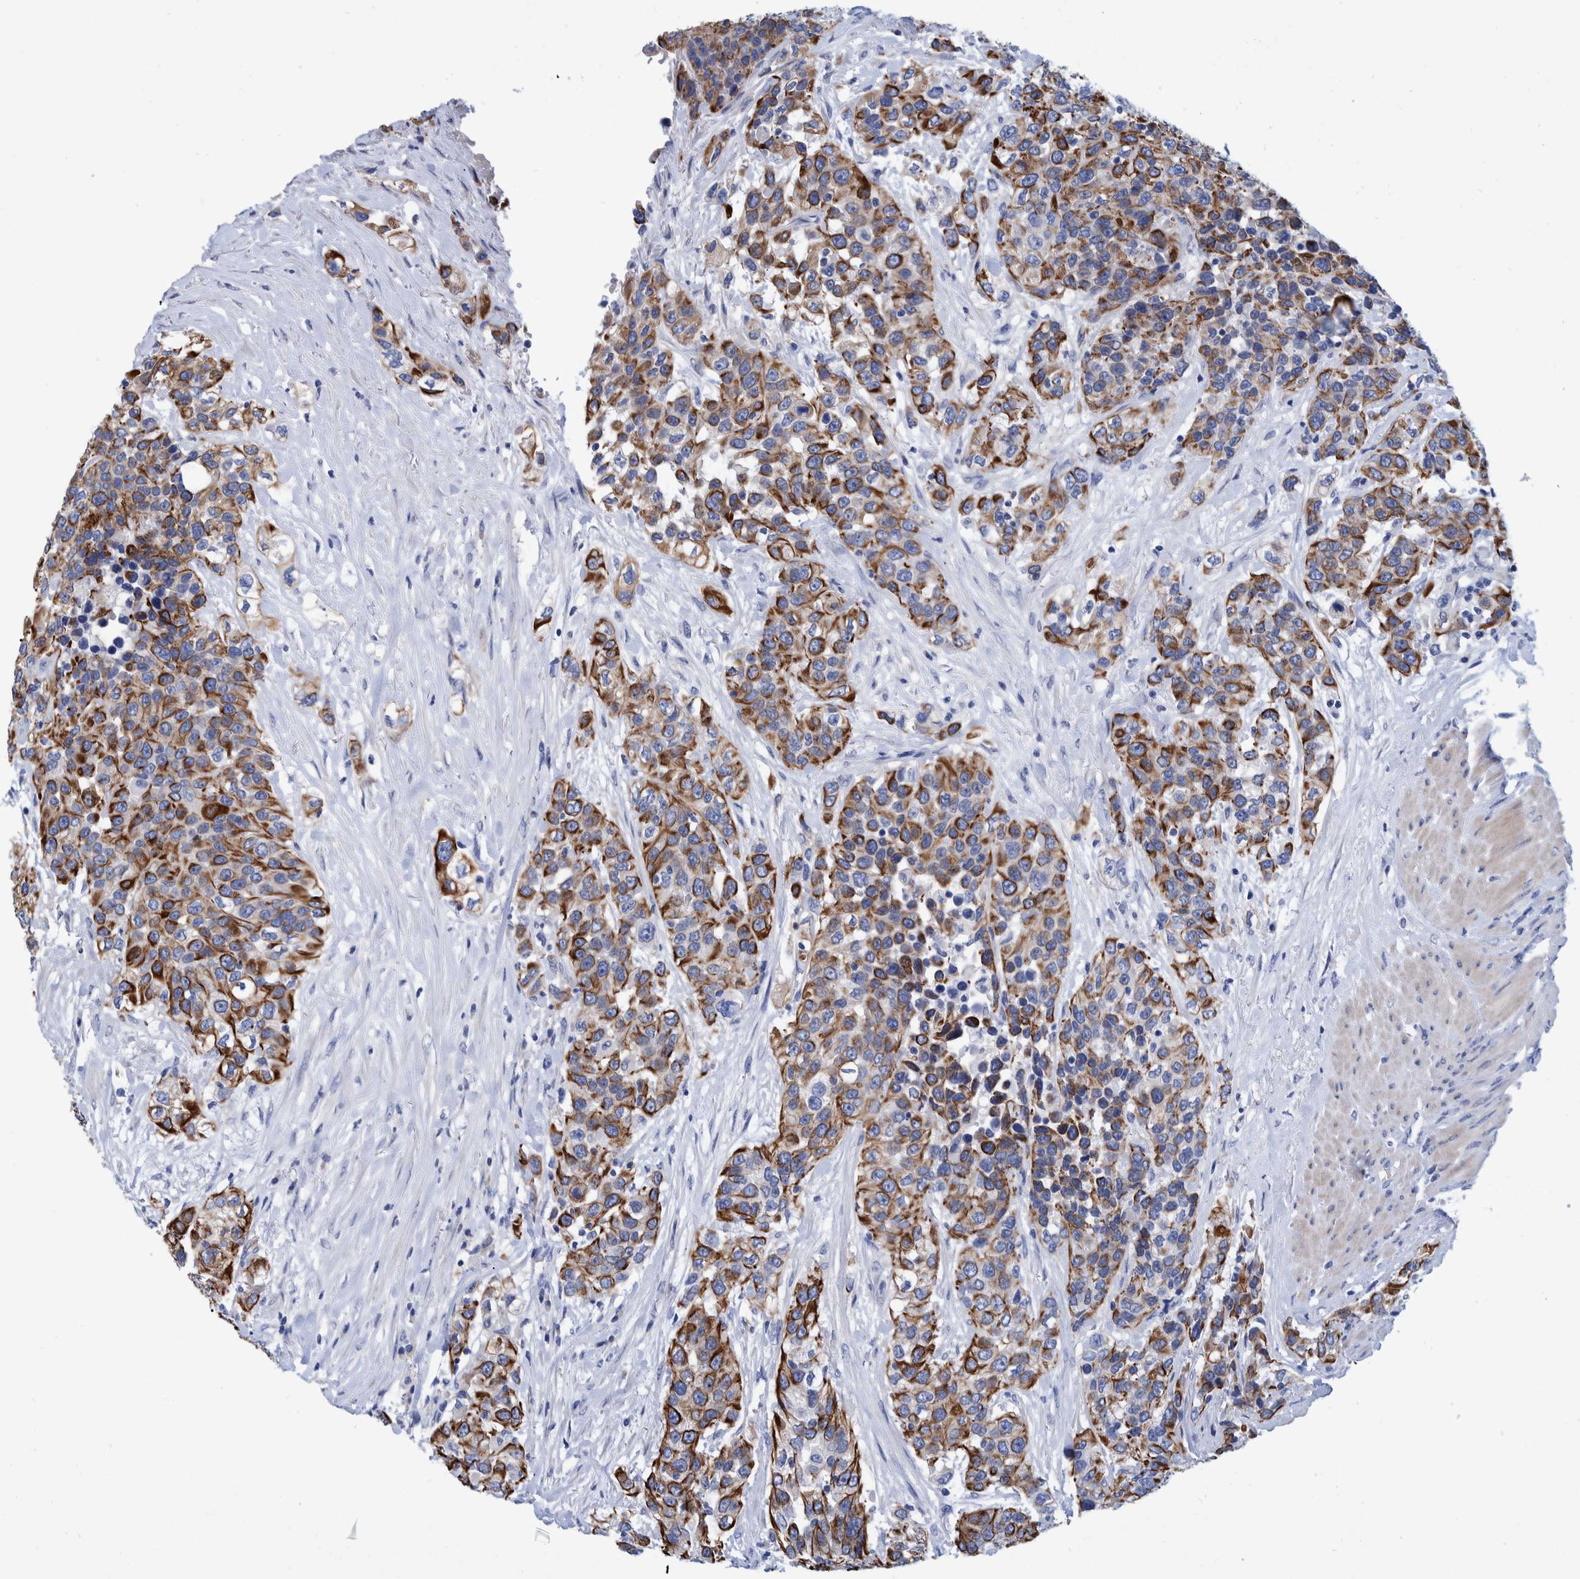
{"staining": {"intensity": "moderate", "quantity": ">75%", "location": "cytoplasmic/membranous"}, "tissue": "urothelial cancer", "cell_type": "Tumor cells", "image_type": "cancer", "snomed": [{"axis": "morphology", "description": "Urothelial carcinoma, High grade"}, {"axis": "topography", "description": "Urinary bladder"}], "caption": "Urothelial cancer was stained to show a protein in brown. There is medium levels of moderate cytoplasmic/membranous positivity in approximately >75% of tumor cells.", "gene": "MKS1", "patient": {"sex": "female", "age": 80}}